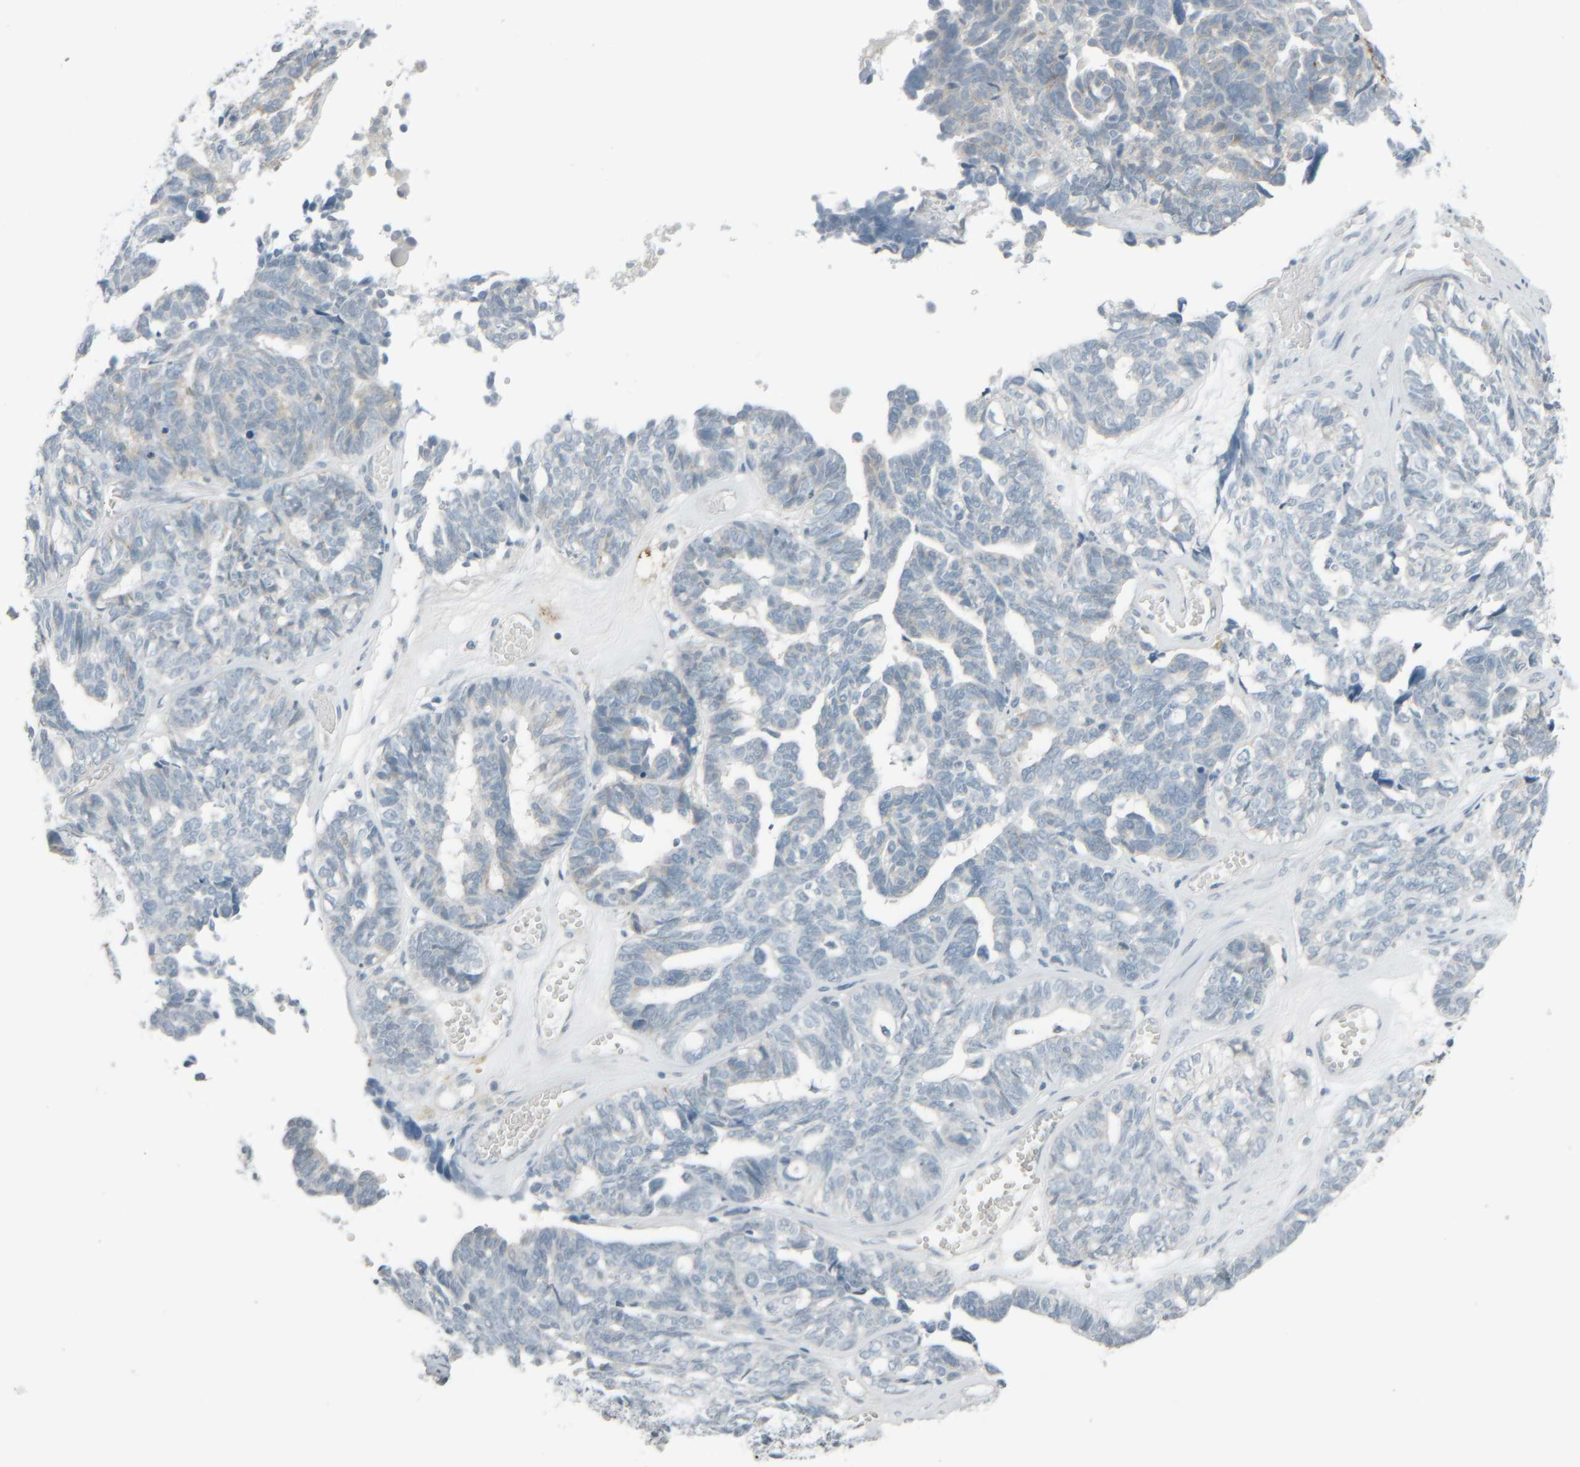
{"staining": {"intensity": "negative", "quantity": "none", "location": "none"}, "tissue": "ovarian cancer", "cell_type": "Tumor cells", "image_type": "cancer", "snomed": [{"axis": "morphology", "description": "Cystadenocarcinoma, serous, NOS"}, {"axis": "topography", "description": "Ovary"}], "caption": "Tumor cells are negative for protein expression in human ovarian cancer.", "gene": "TPSAB1", "patient": {"sex": "female", "age": 79}}